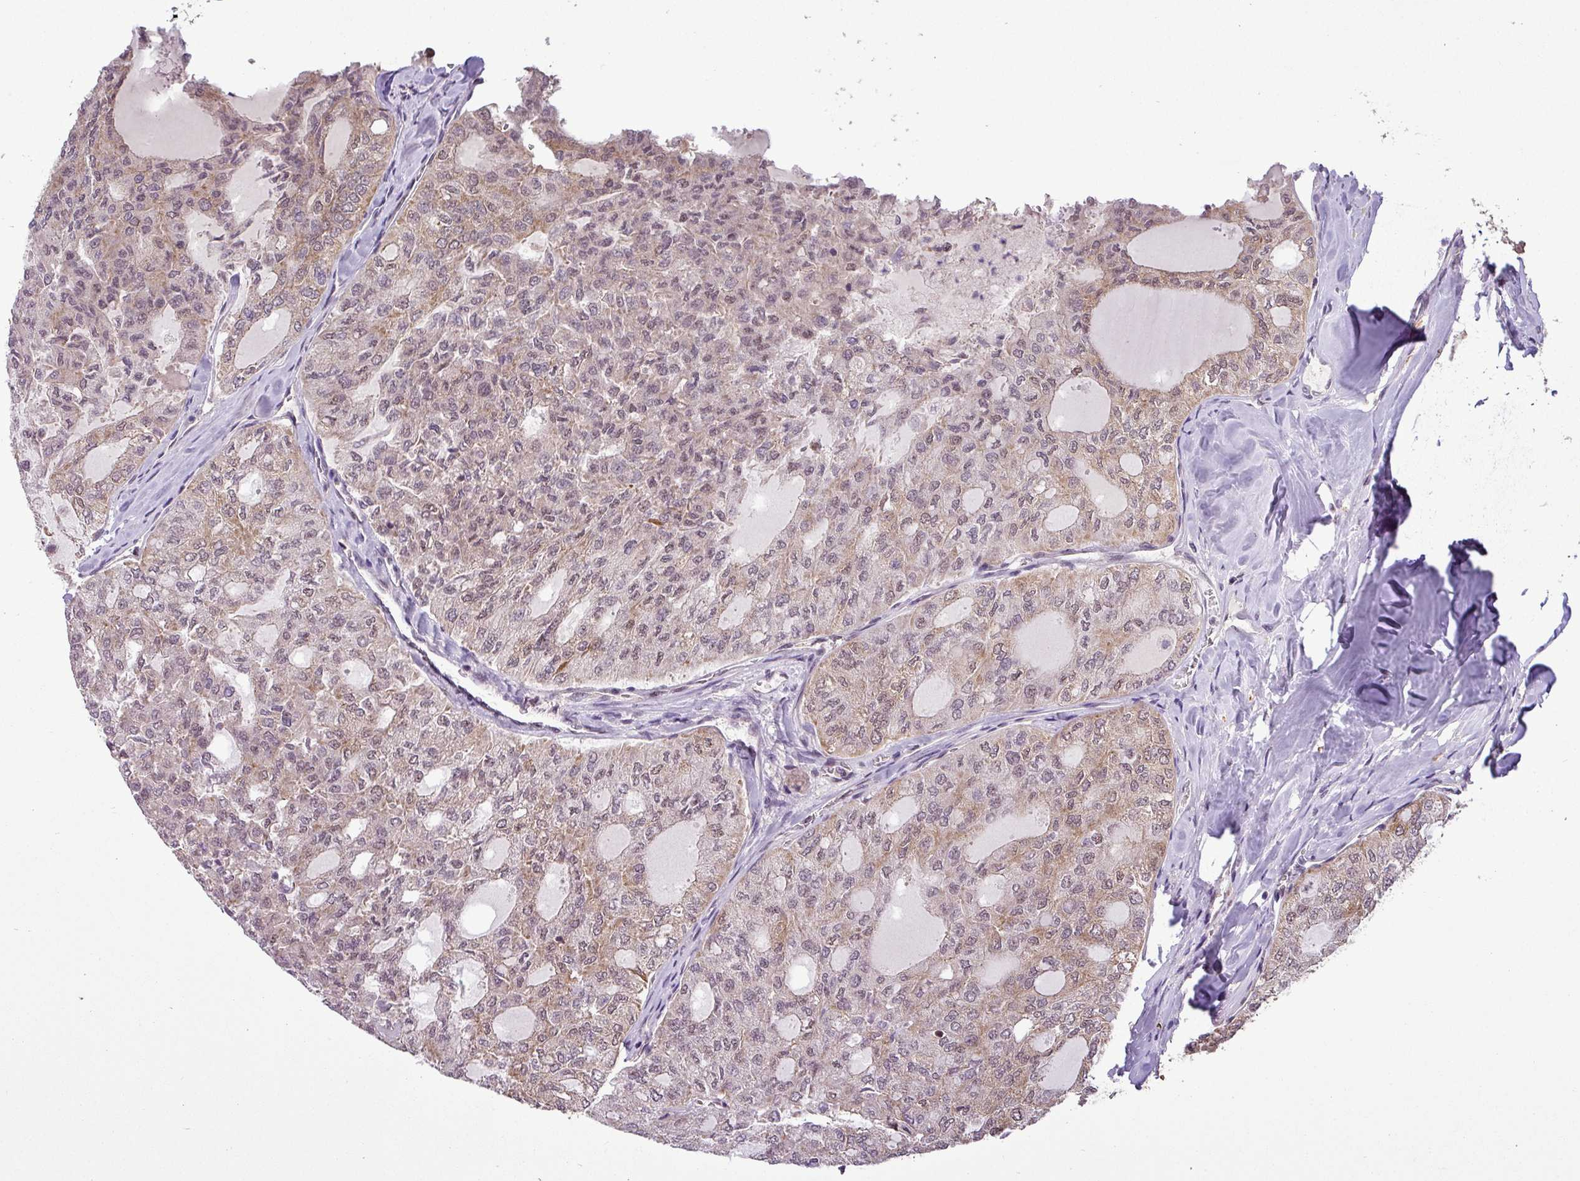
{"staining": {"intensity": "weak", "quantity": ">75%", "location": "cytoplasmic/membranous,nuclear"}, "tissue": "thyroid cancer", "cell_type": "Tumor cells", "image_type": "cancer", "snomed": [{"axis": "morphology", "description": "Follicular adenoma carcinoma, NOS"}, {"axis": "topography", "description": "Thyroid gland"}], "caption": "A micrograph of thyroid cancer (follicular adenoma carcinoma) stained for a protein shows weak cytoplasmic/membranous and nuclear brown staining in tumor cells.", "gene": "MFHAS1", "patient": {"sex": "male", "age": 75}}